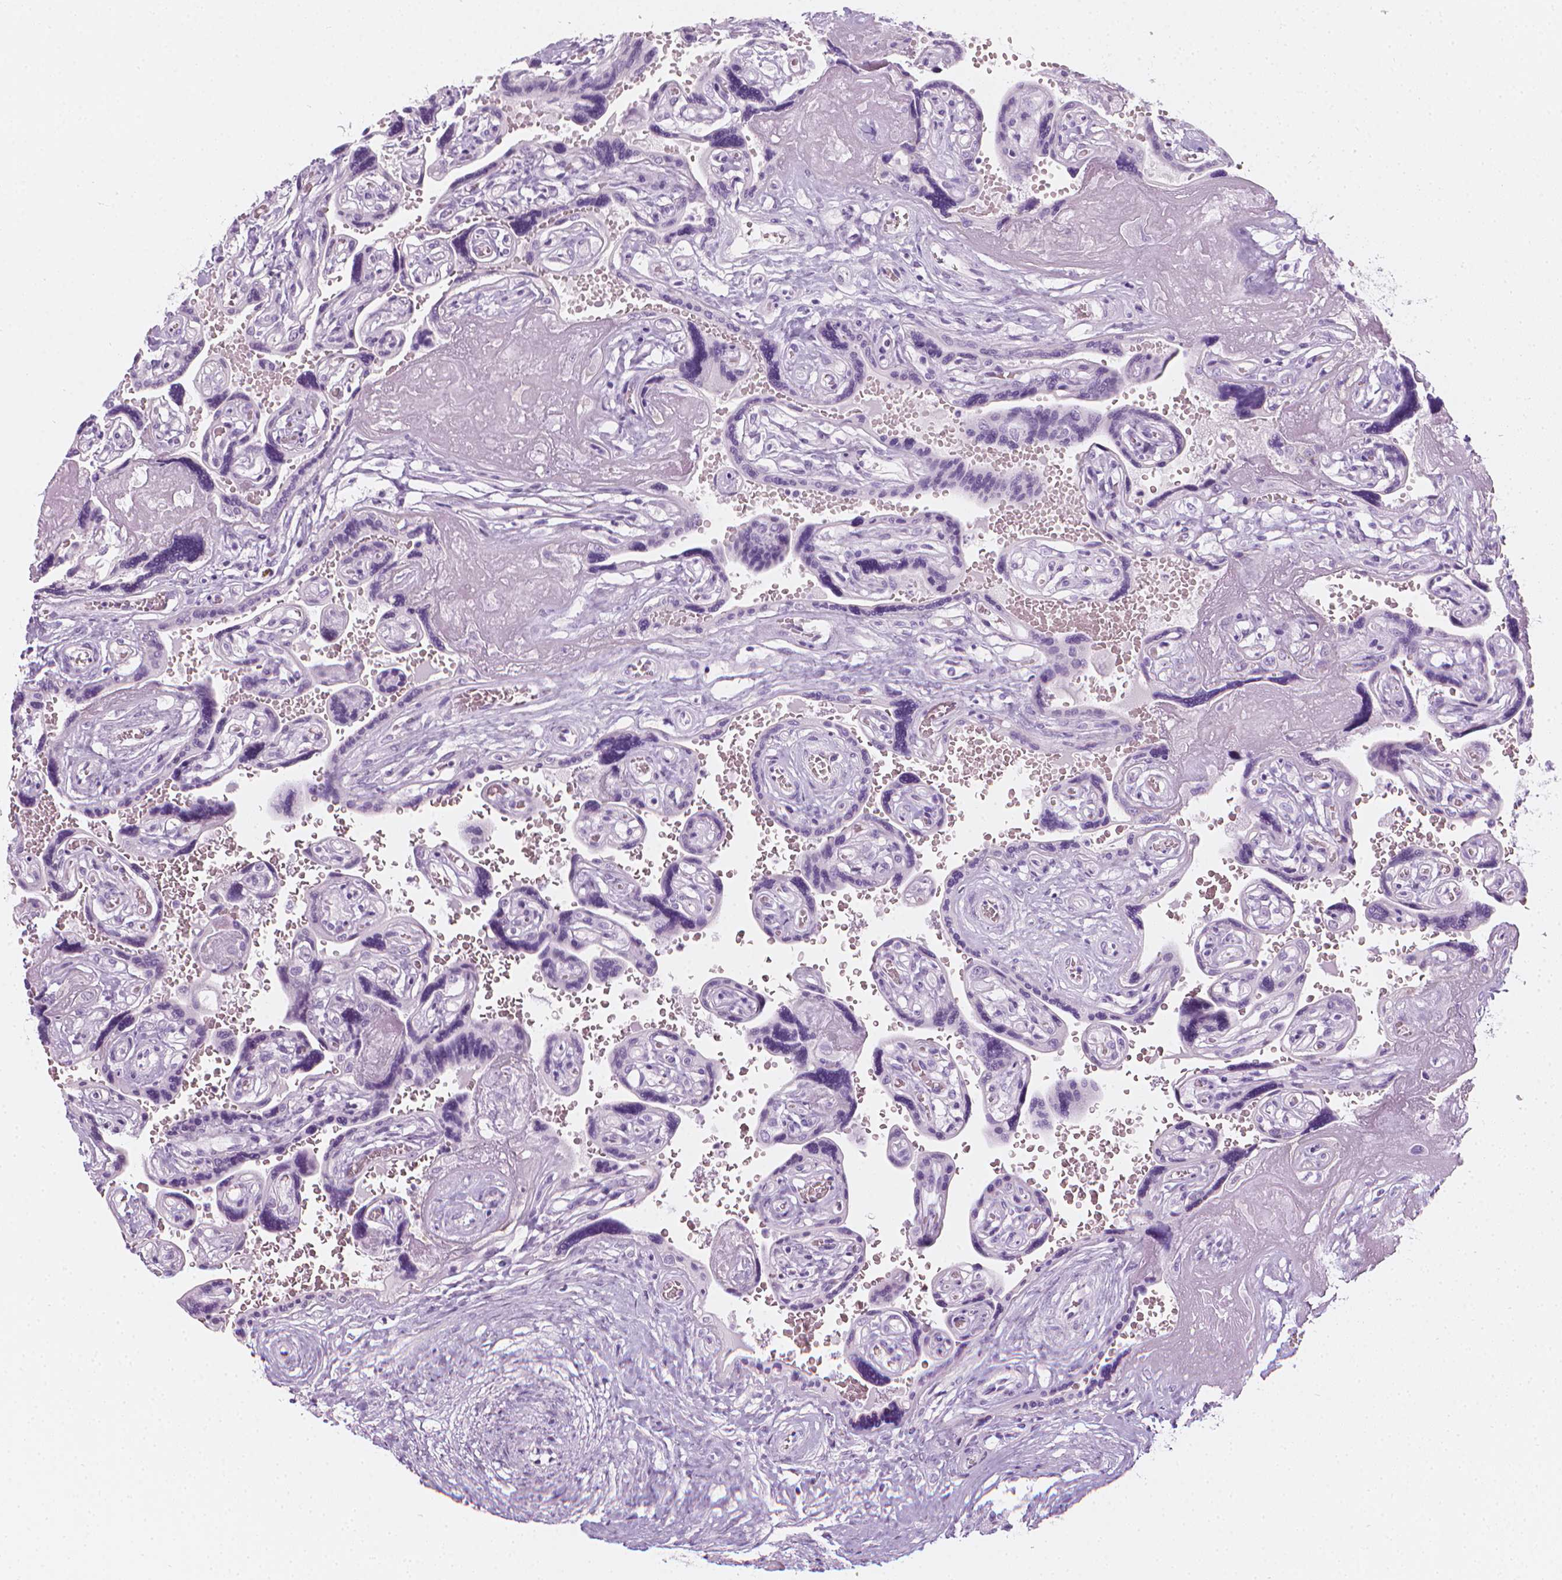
{"staining": {"intensity": "negative", "quantity": "none", "location": "none"}, "tissue": "placenta", "cell_type": "Trophoblastic cells", "image_type": "normal", "snomed": [{"axis": "morphology", "description": "Normal tissue, NOS"}, {"axis": "topography", "description": "Placenta"}], "caption": "A micrograph of human placenta is negative for staining in trophoblastic cells. (Immunohistochemistry (ihc), brightfield microscopy, high magnification).", "gene": "SCG3", "patient": {"sex": "female", "age": 32}}